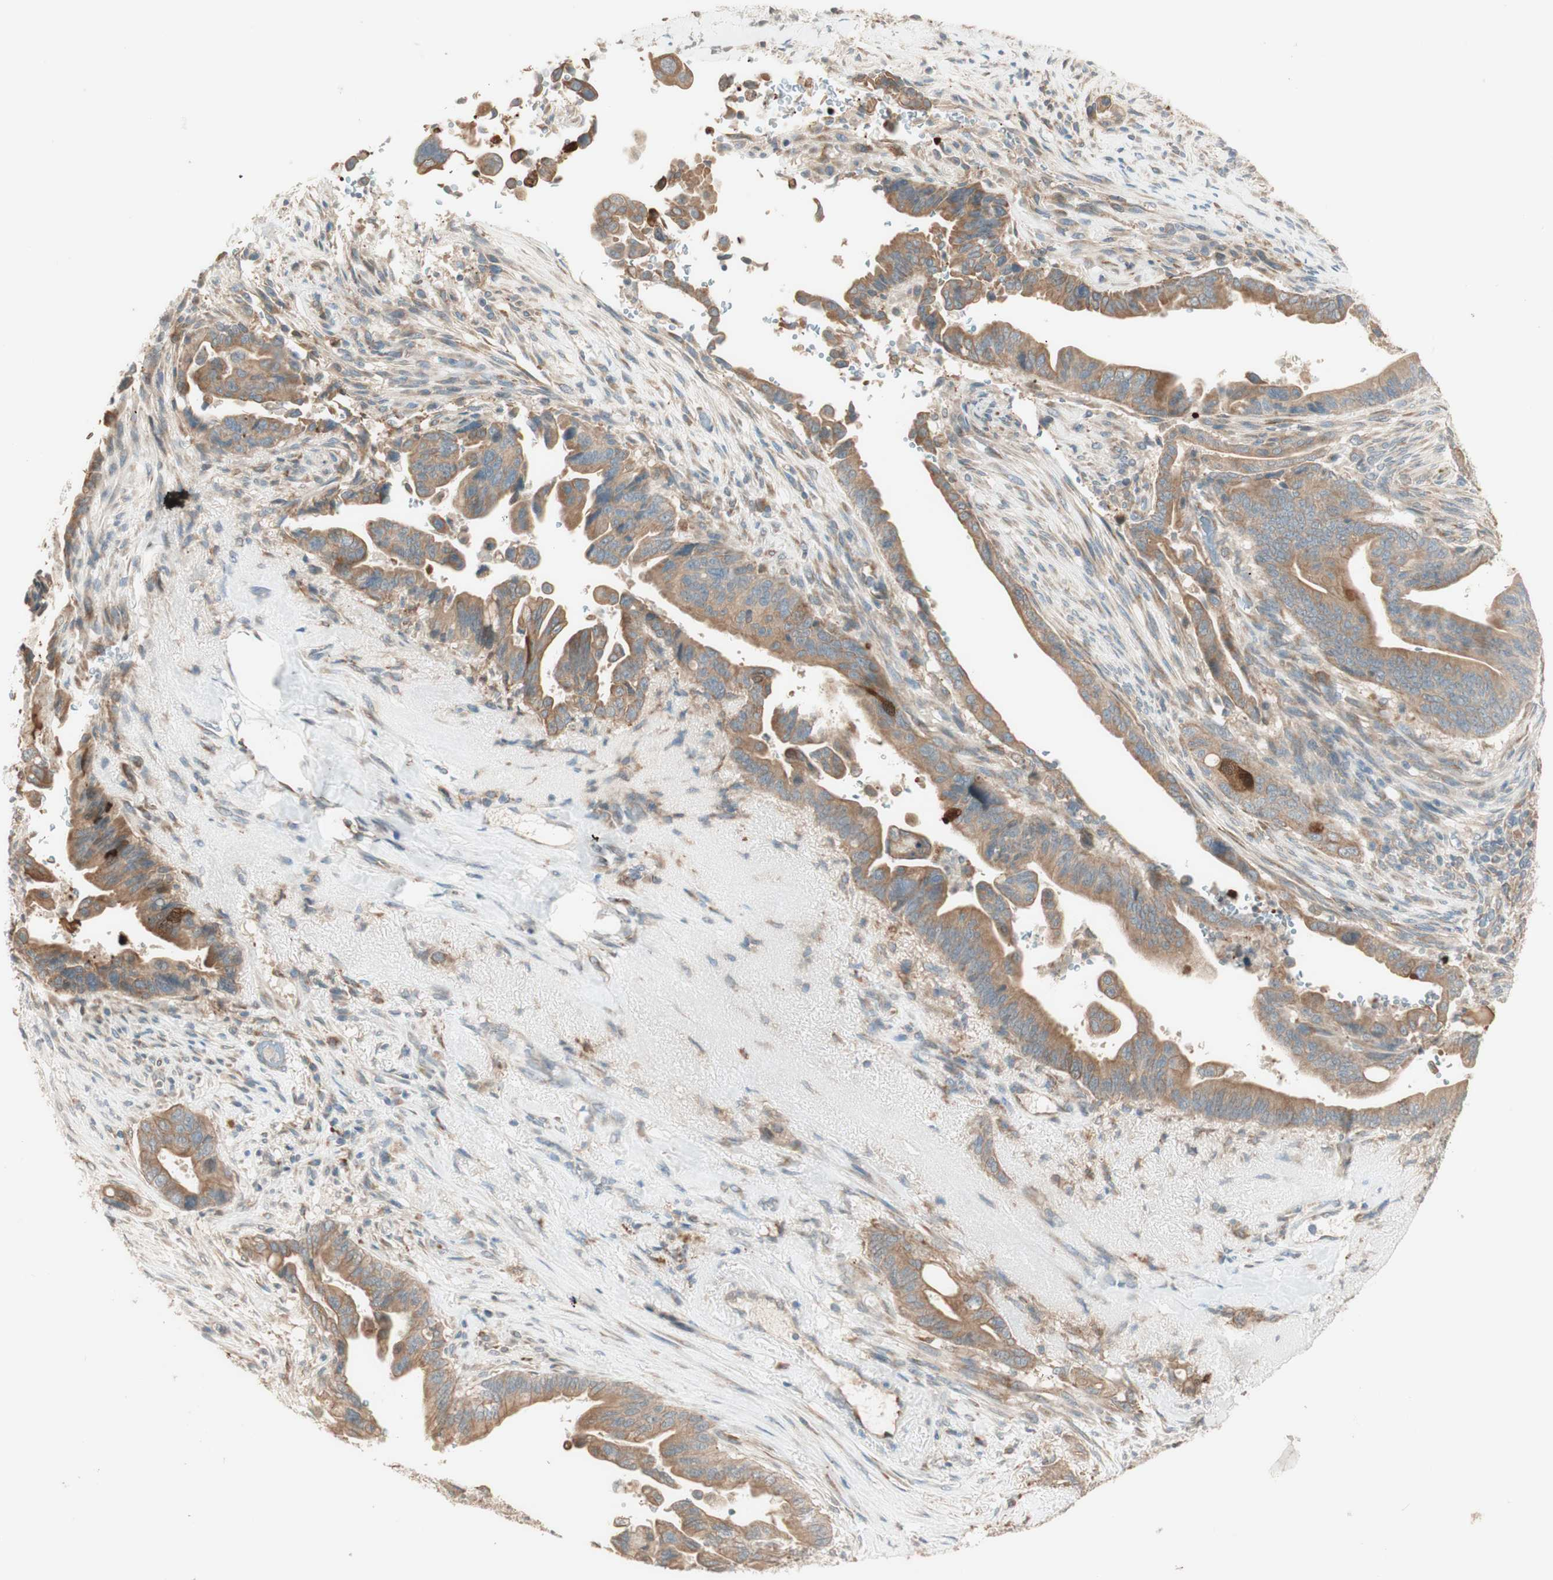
{"staining": {"intensity": "moderate", "quantity": ">75%", "location": "cytoplasmic/membranous"}, "tissue": "pancreatic cancer", "cell_type": "Tumor cells", "image_type": "cancer", "snomed": [{"axis": "morphology", "description": "Adenocarcinoma, NOS"}, {"axis": "topography", "description": "Pancreas"}], "caption": "An IHC image of neoplastic tissue is shown. Protein staining in brown highlights moderate cytoplasmic/membranous positivity in pancreatic adenocarcinoma within tumor cells.", "gene": "CLCN2", "patient": {"sex": "male", "age": 70}}